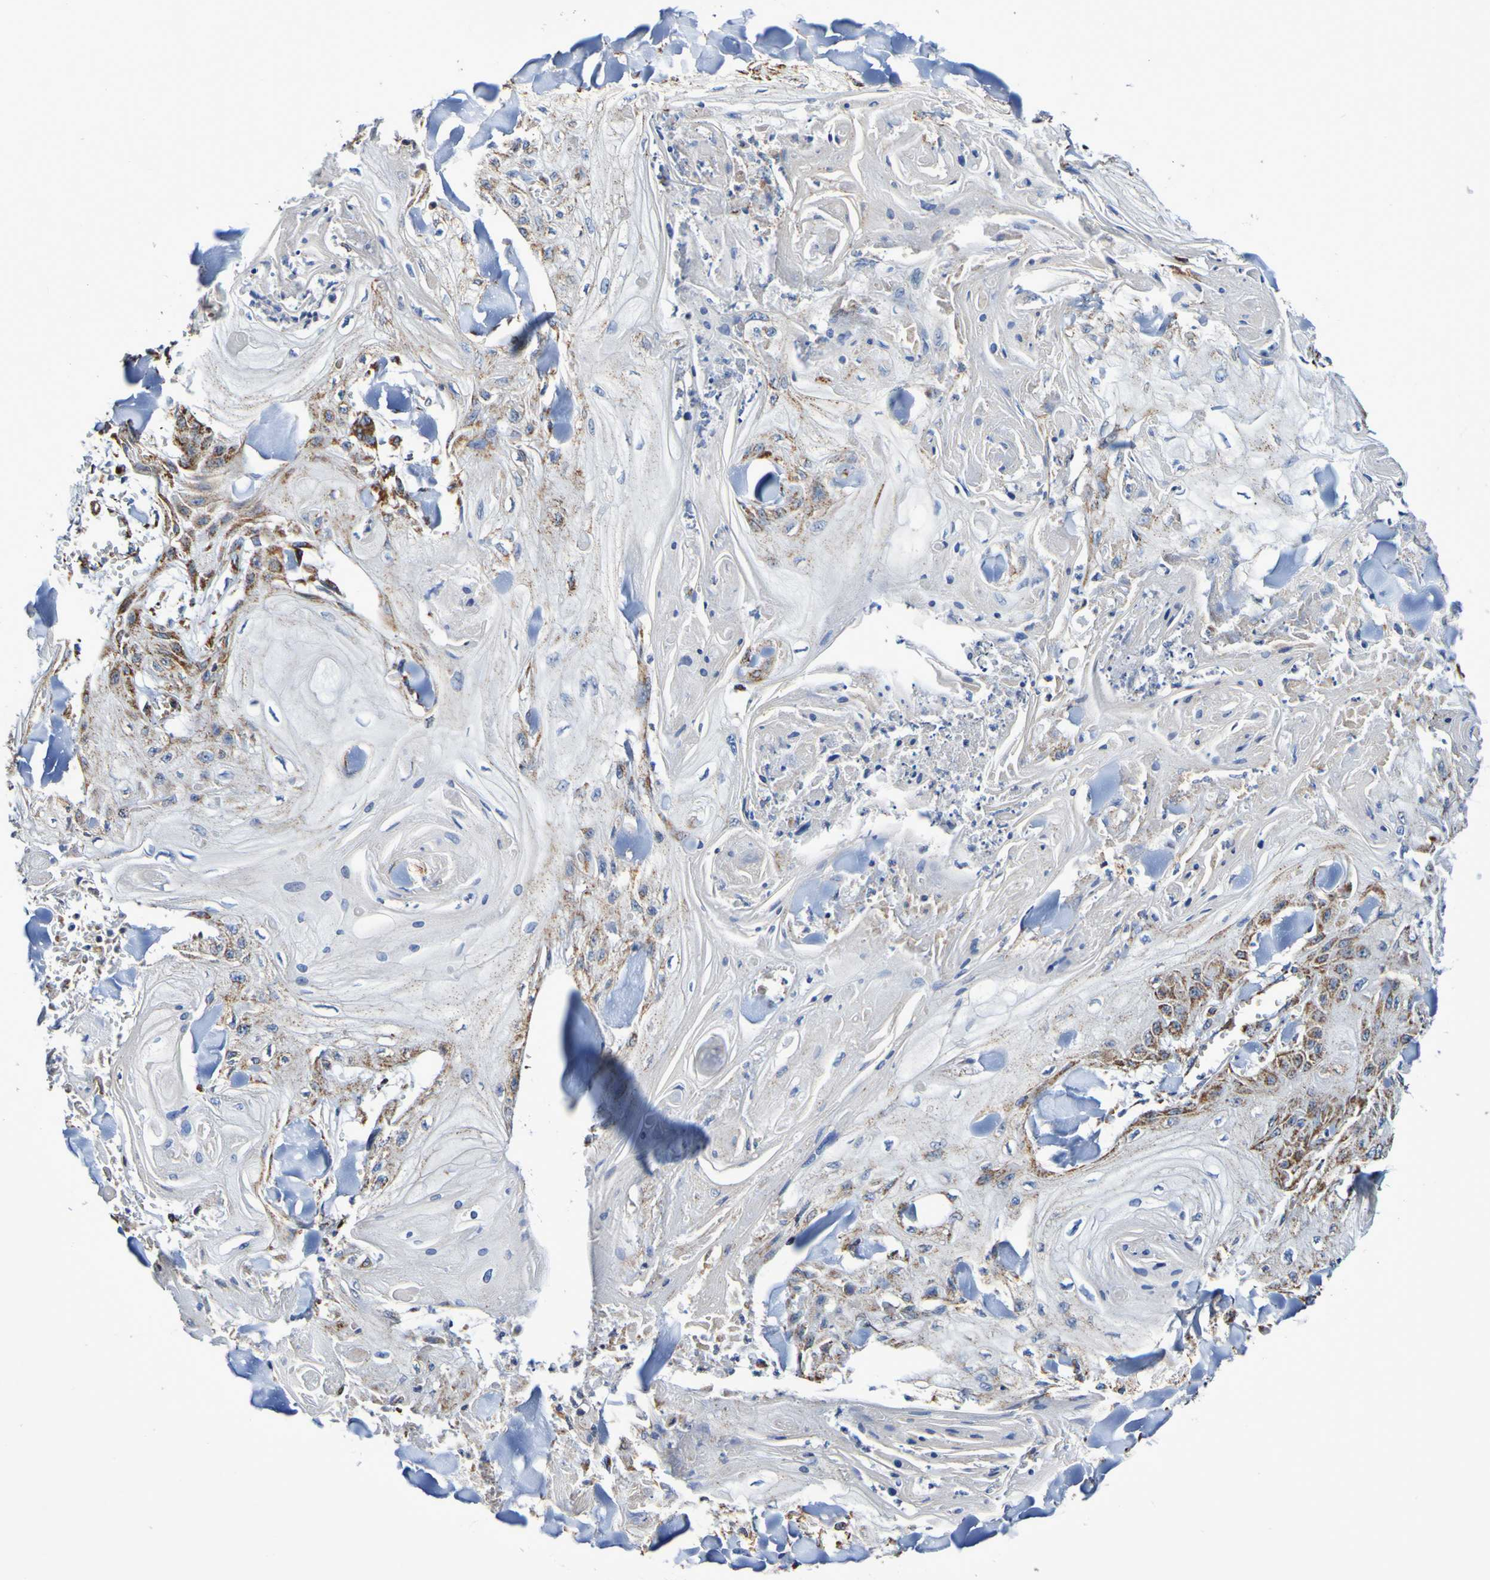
{"staining": {"intensity": "moderate", "quantity": "25%-75%", "location": "cytoplasmic/membranous"}, "tissue": "skin cancer", "cell_type": "Tumor cells", "image_type": "cancer", "snomed": [{"axis": "morphology", "description": "Squamous cell carcinoma, NOS"}, {"axis": "topography", "description": "Skin"}], "caption": "Skin cancer (squamous cell carcinoma) stained for a protein (brown) shows moderate cytoplasmic/membranous positive expression in about 25%-75% of tumor cells.", "gene": "IL18R1", "patient": {"sex": "male", "age": 74}}